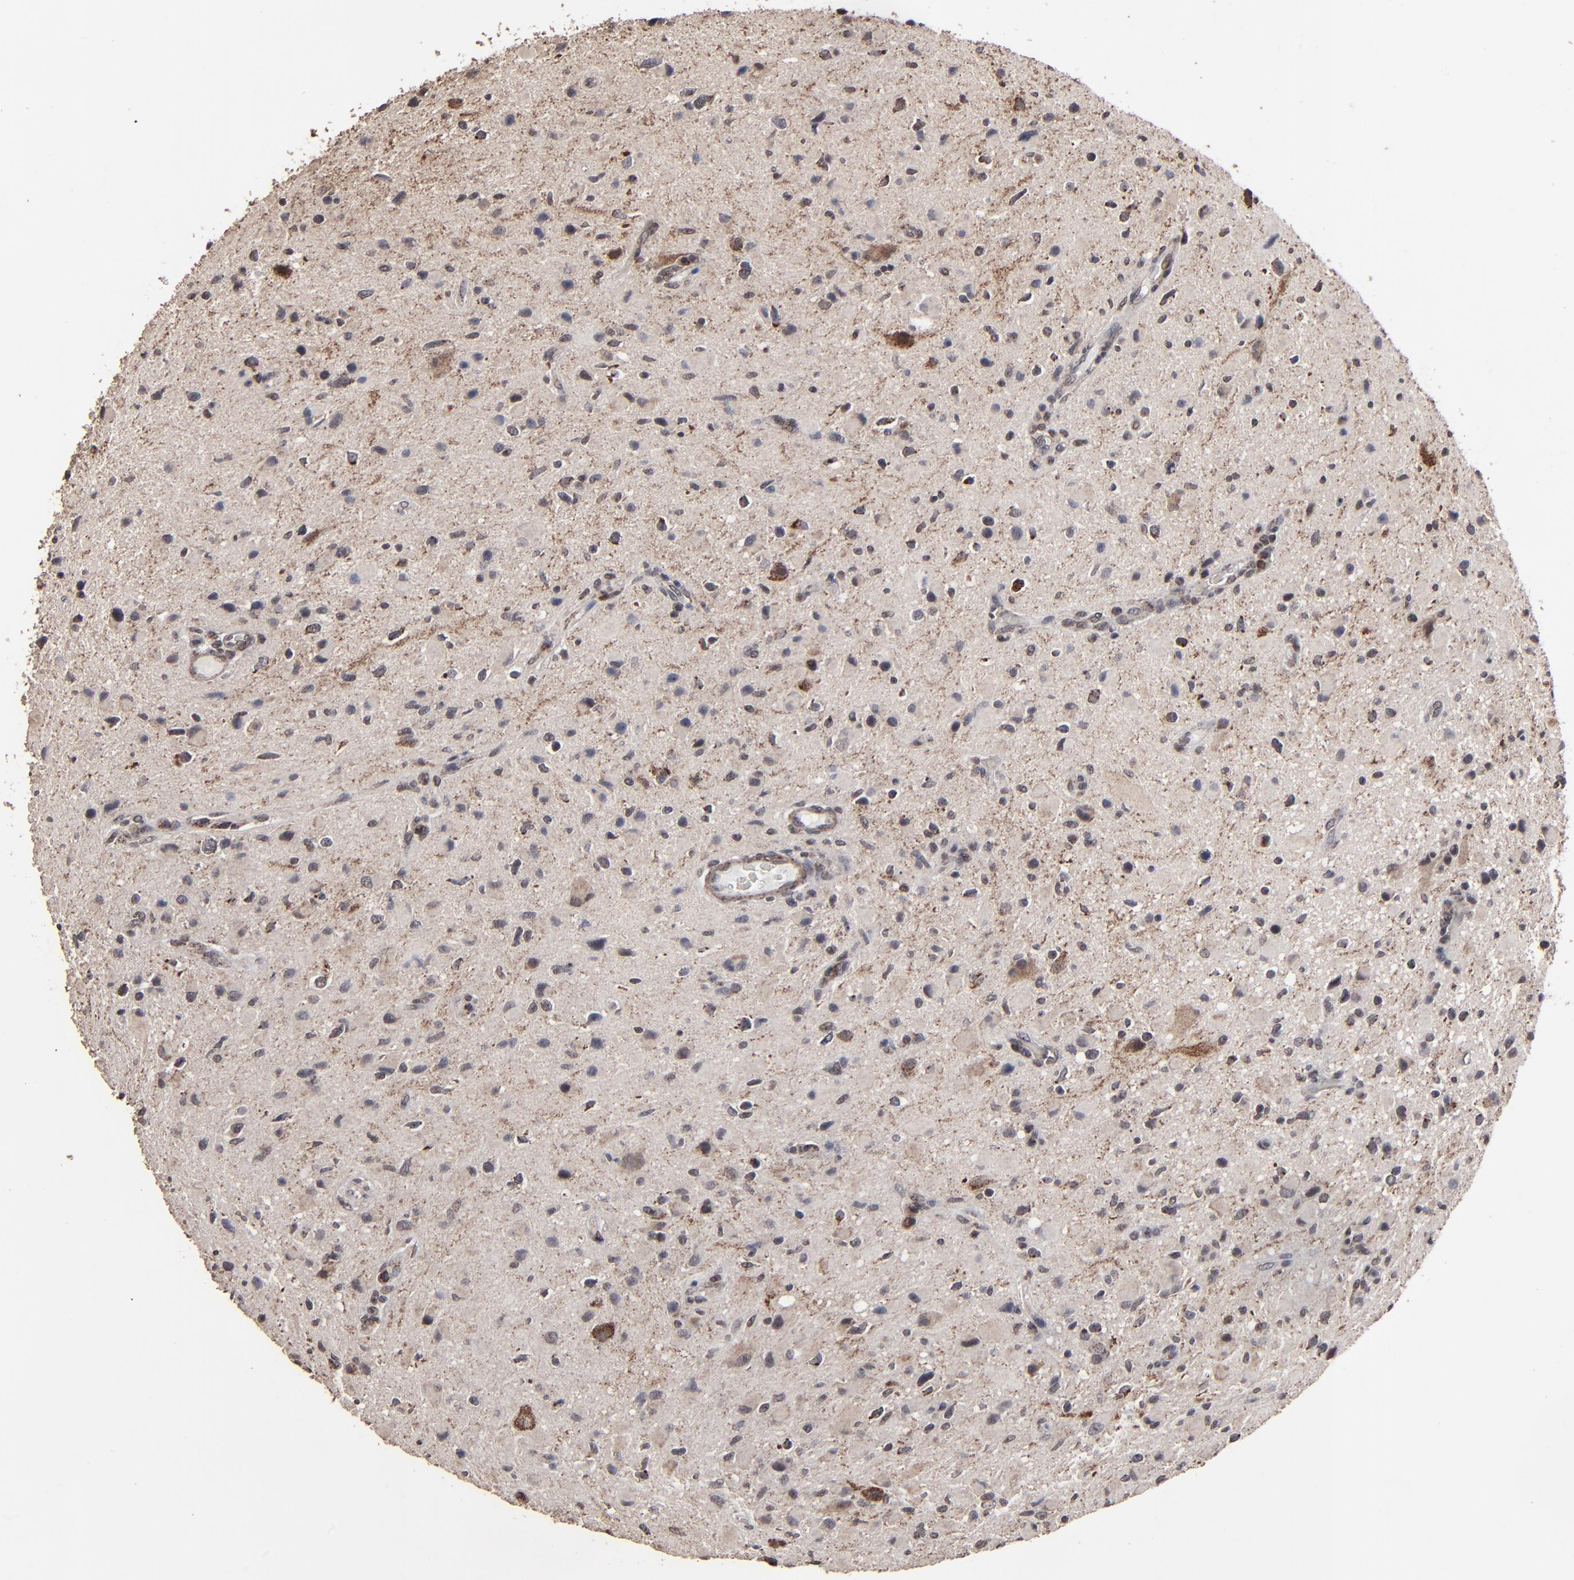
{"staining": {"intensity": "moderate", "quantity": "<25%", "location": "cytoplasmic/membranous"}, "tissue": "glioma", "cell_type": "Tumor cells", "image_type": "cancer", "snomed": [{"axis": "morphology", "description": "Glioma, malignant, Low grade"}, {"axis": "topography", "description": "Brain"}], "caption": "DAB (3,3'-diaminobenzidine) immunohistochemical staining of glioma shows moderate cytoplasmic/membranous protein positivity in about <25% of tumor cells. (DAB (3,3'-diaminobenzidine) IHC with brightfield microscopy, high magnification).", "gene": "BNIP3", "patient": {"sex": "female", "age": 32}}